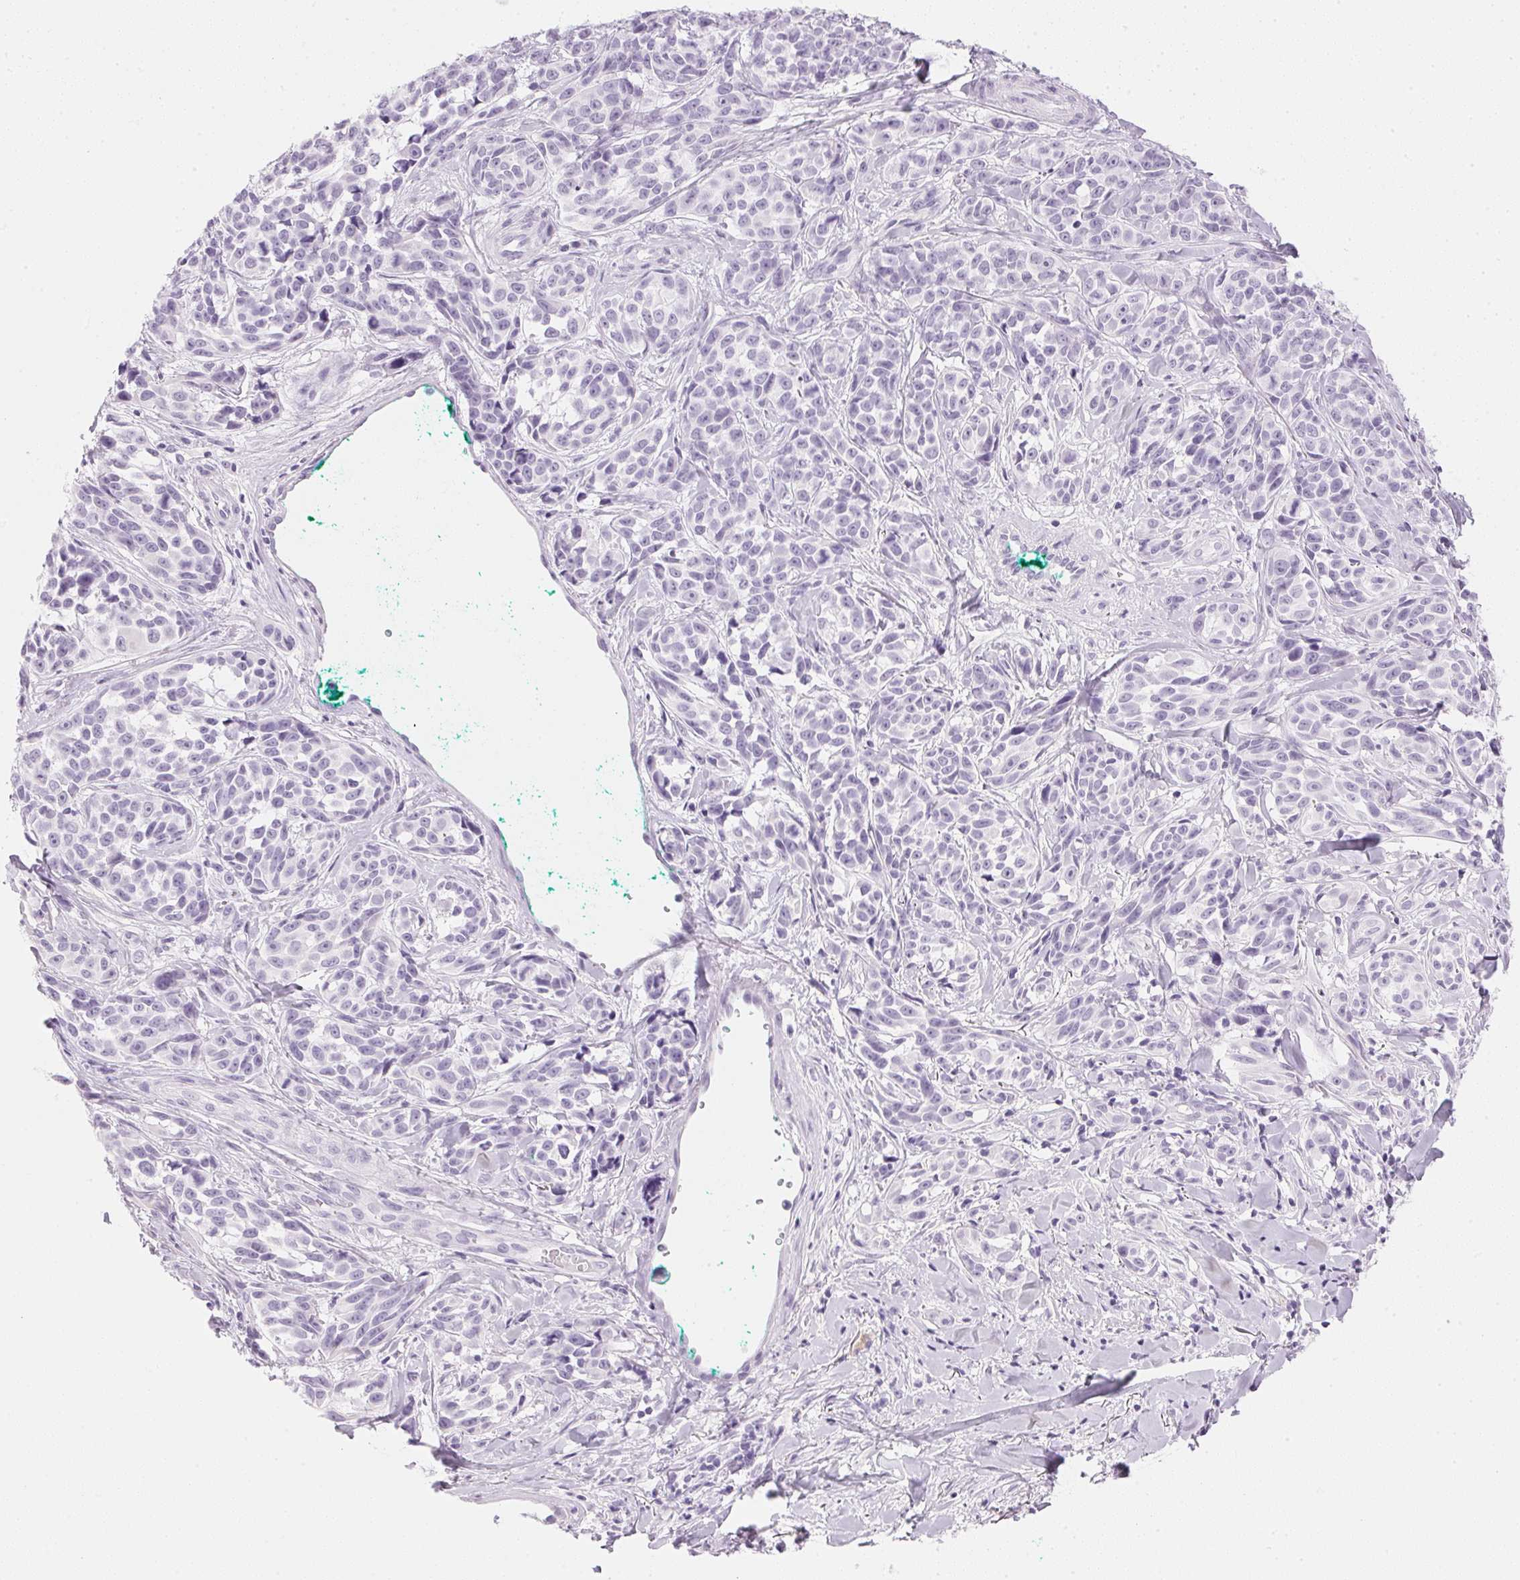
{"staining": {"intensity": "negative", "quantity": "none", "location": "none"}, "tissue": "melanoma", "cell_type": "Tumor cells", "image_type": "cancer", "snomed": [{"axis": "morphology", "description": "Malignant melanoma, NOS"}, {"axis": "topography", "description": "Skin"}], "caption": "This is a histopathology image of immunohistochemistry (IHC) staining of malignant melanoma, which shows no staining in tumor cells.", "gene": "IGFBP1", "patient": {"sex": "female", "age": 88}}